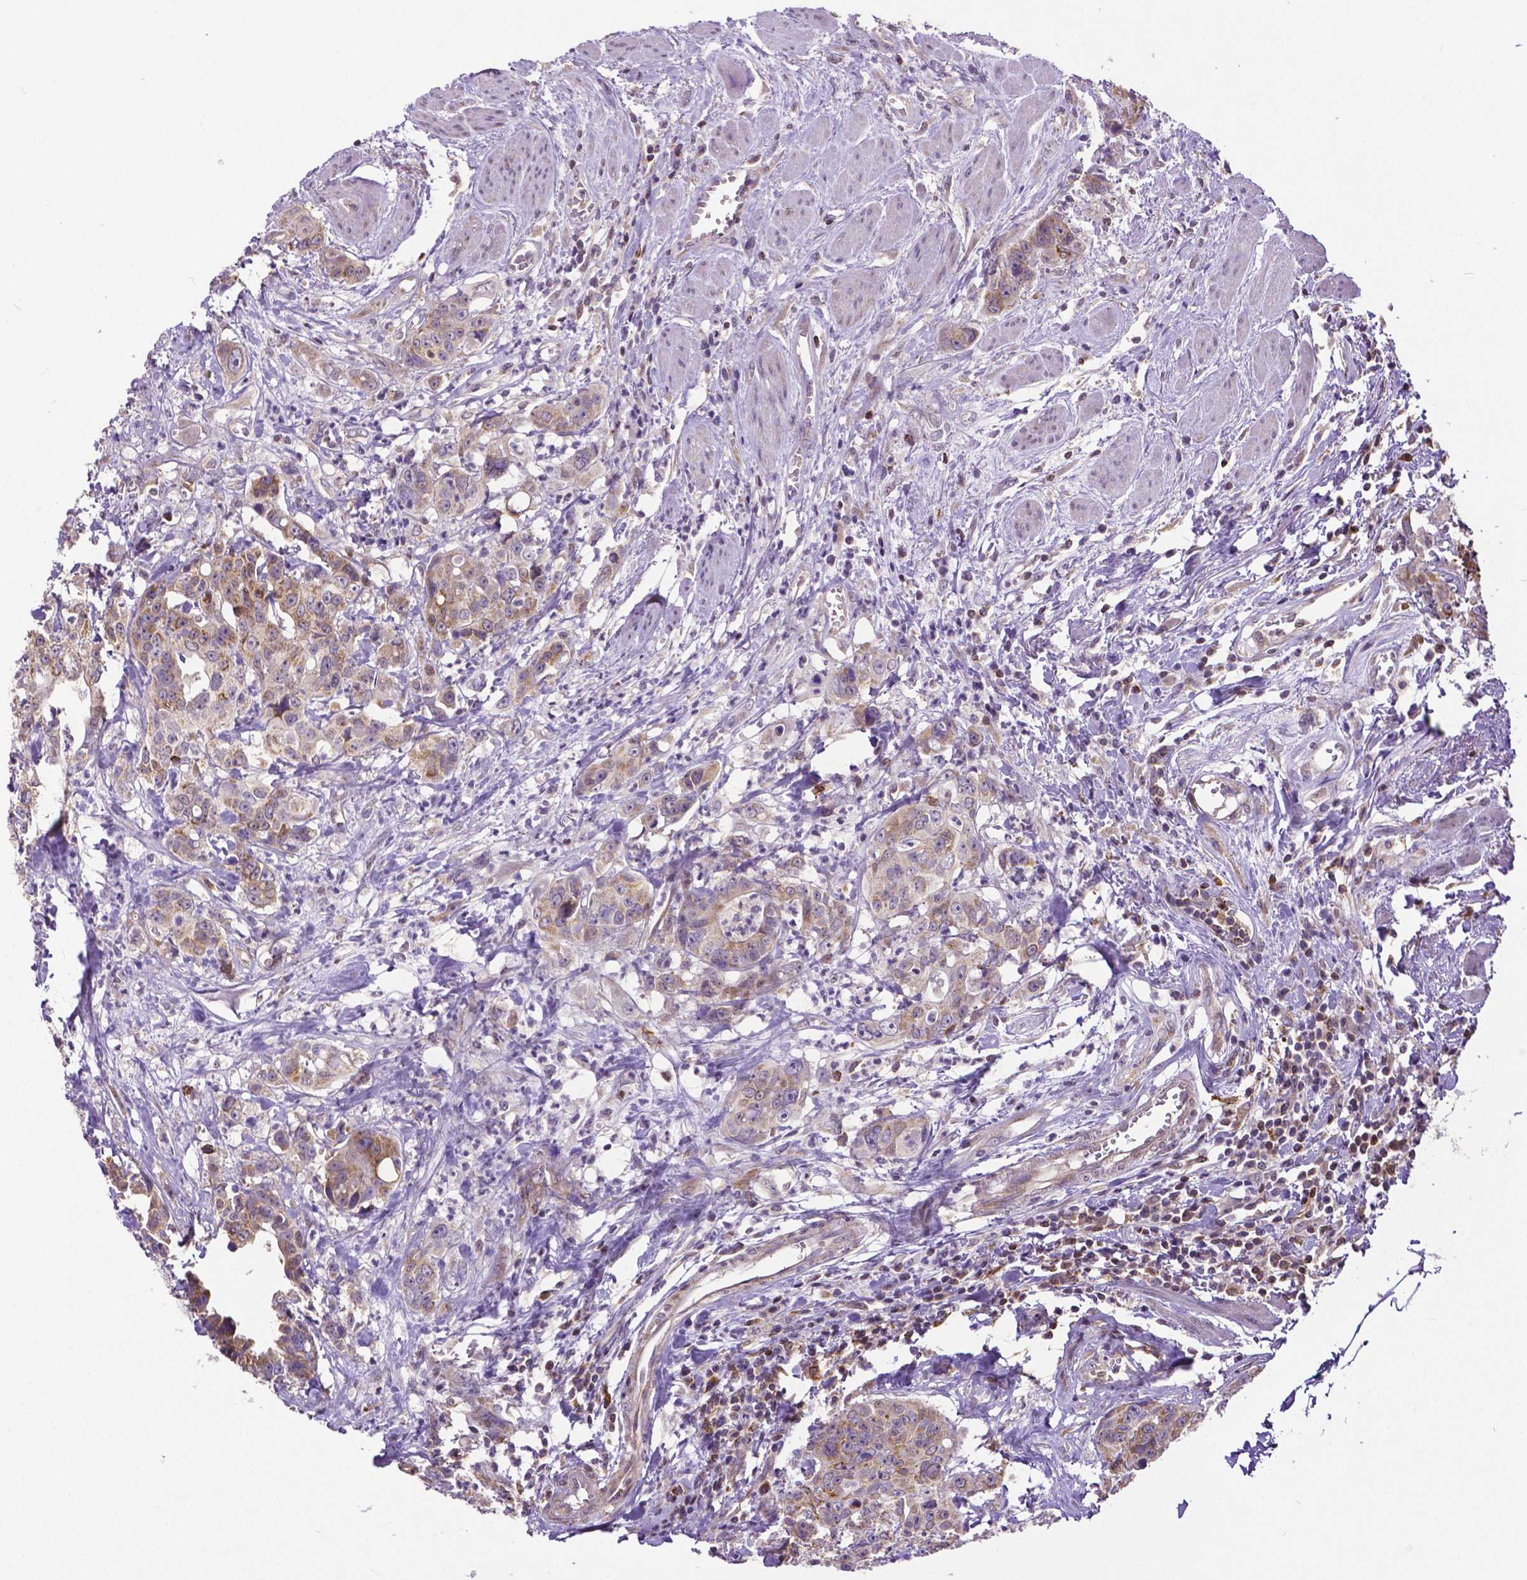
{"staining": {"intensity": "moderate", "quantity": ">75%", "location": "cytoplasmic/membranous"}, "tissue": "colorectal cancer", "cell_type": "Tumor cells", "image_type": "cancer", "snomed": [{"axis": "morphology", "description": "Adenocarcinoma, NOS"}, {"axis": "topography", "description": "Rectum"}], "caption": "Protein staining shows moderate cytoplasmic/membranous expression in about >75% of tumor cells in adenocarcinoma (colorectal).", "gene": "MCL1", "patient": {"sex": "female", "age": 62}}